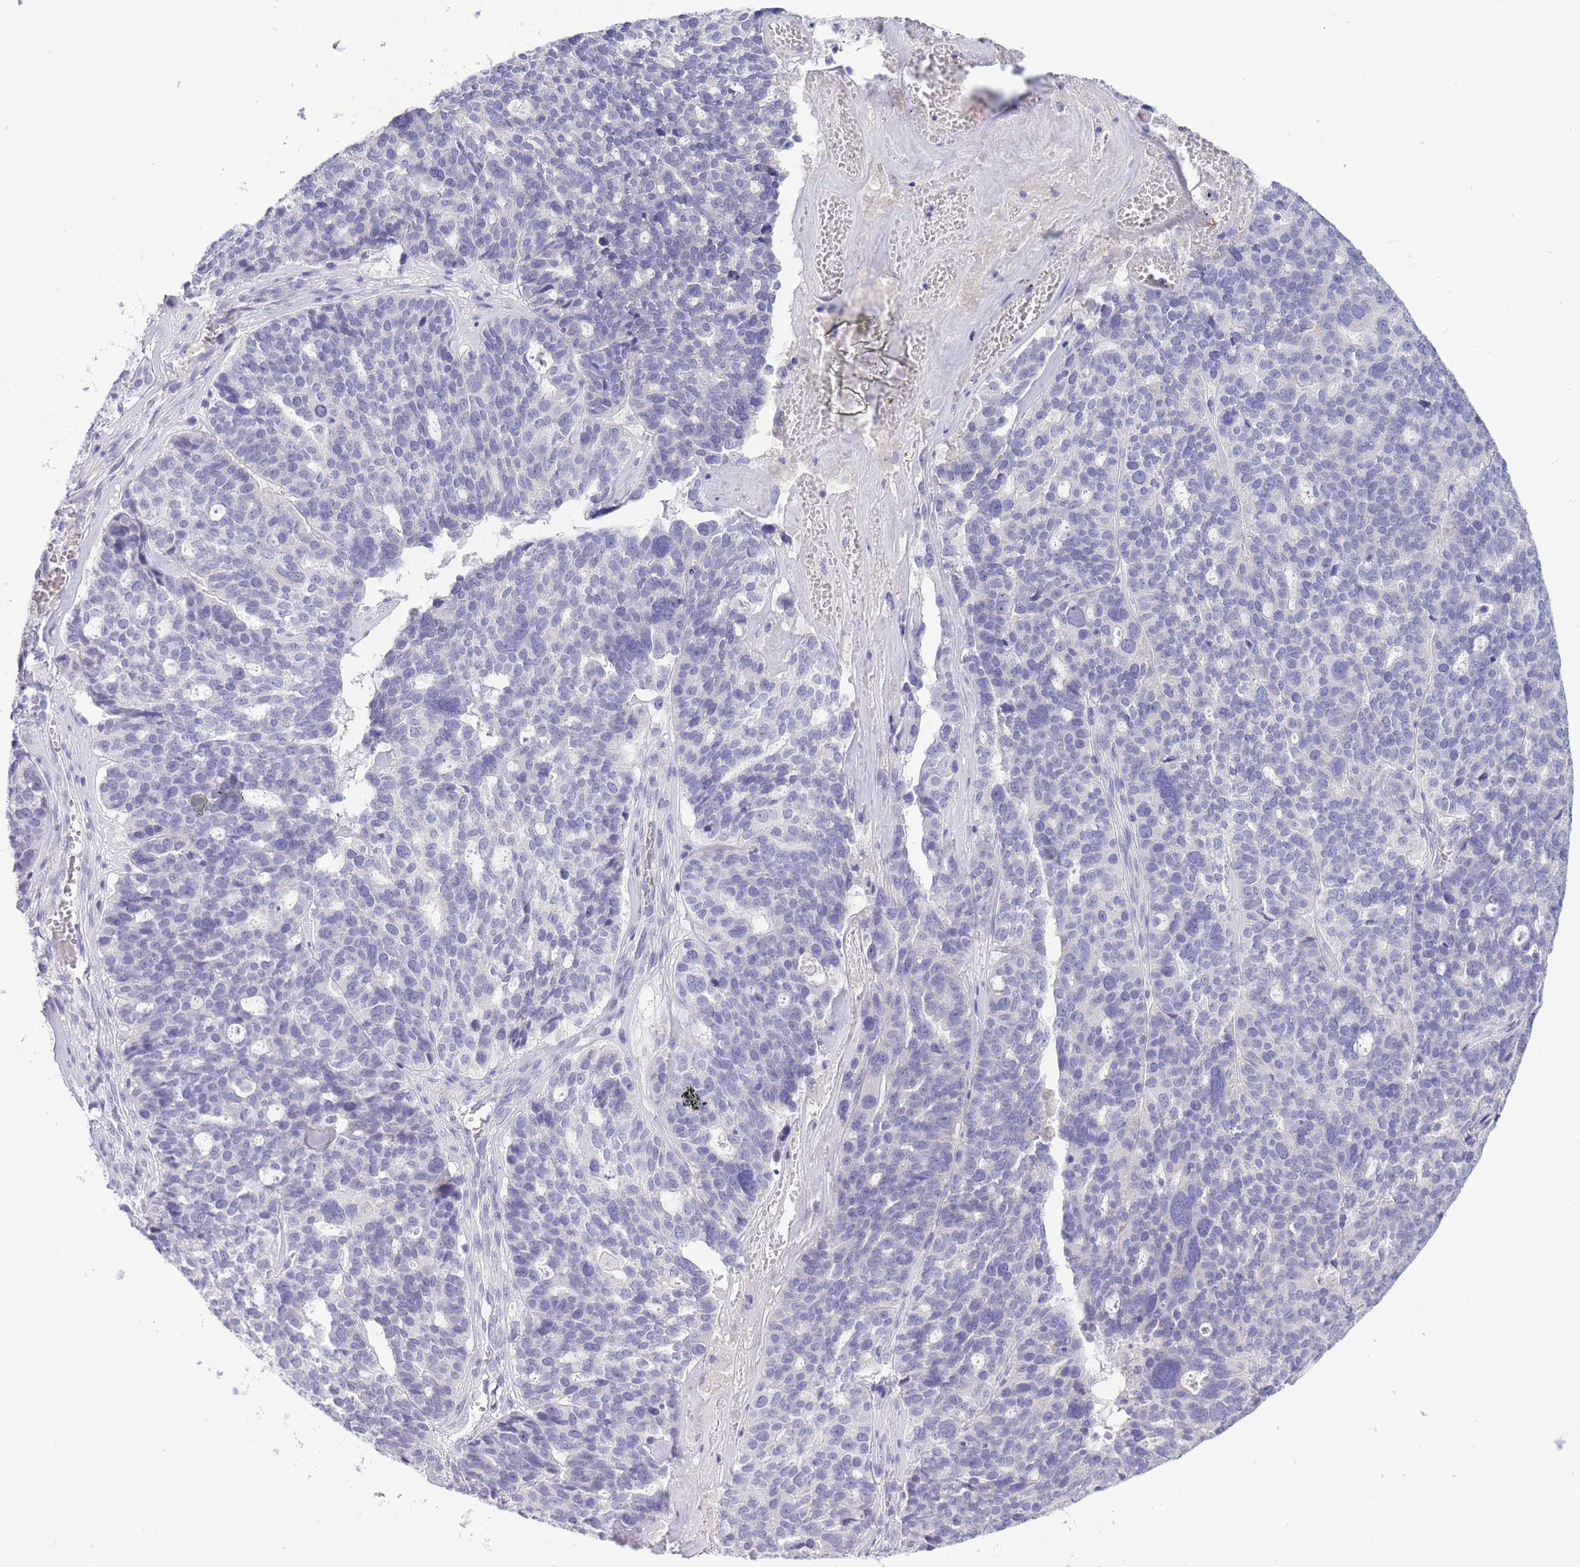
{"staining": {"intensity": "negative", "quantity": "none", "location": "none"}, "tissue": "ovarian cancer", "cell_type": "Tumor cells", "image_type": "cancer", "snomed": [{"axis": "morphology", "description": "Cystadenocarcinoma, serous, NOS"}, {"axis": "topography", "description": "Ovary"}], "caption": "This is an immunohistochemistry (IHC) micrograph of ovarian cancer (serous cystadenocarcinoma). There is no expression in tumor cells.", "gene": "ASAP3", "patient": {"sex": "female", "age": 59}}